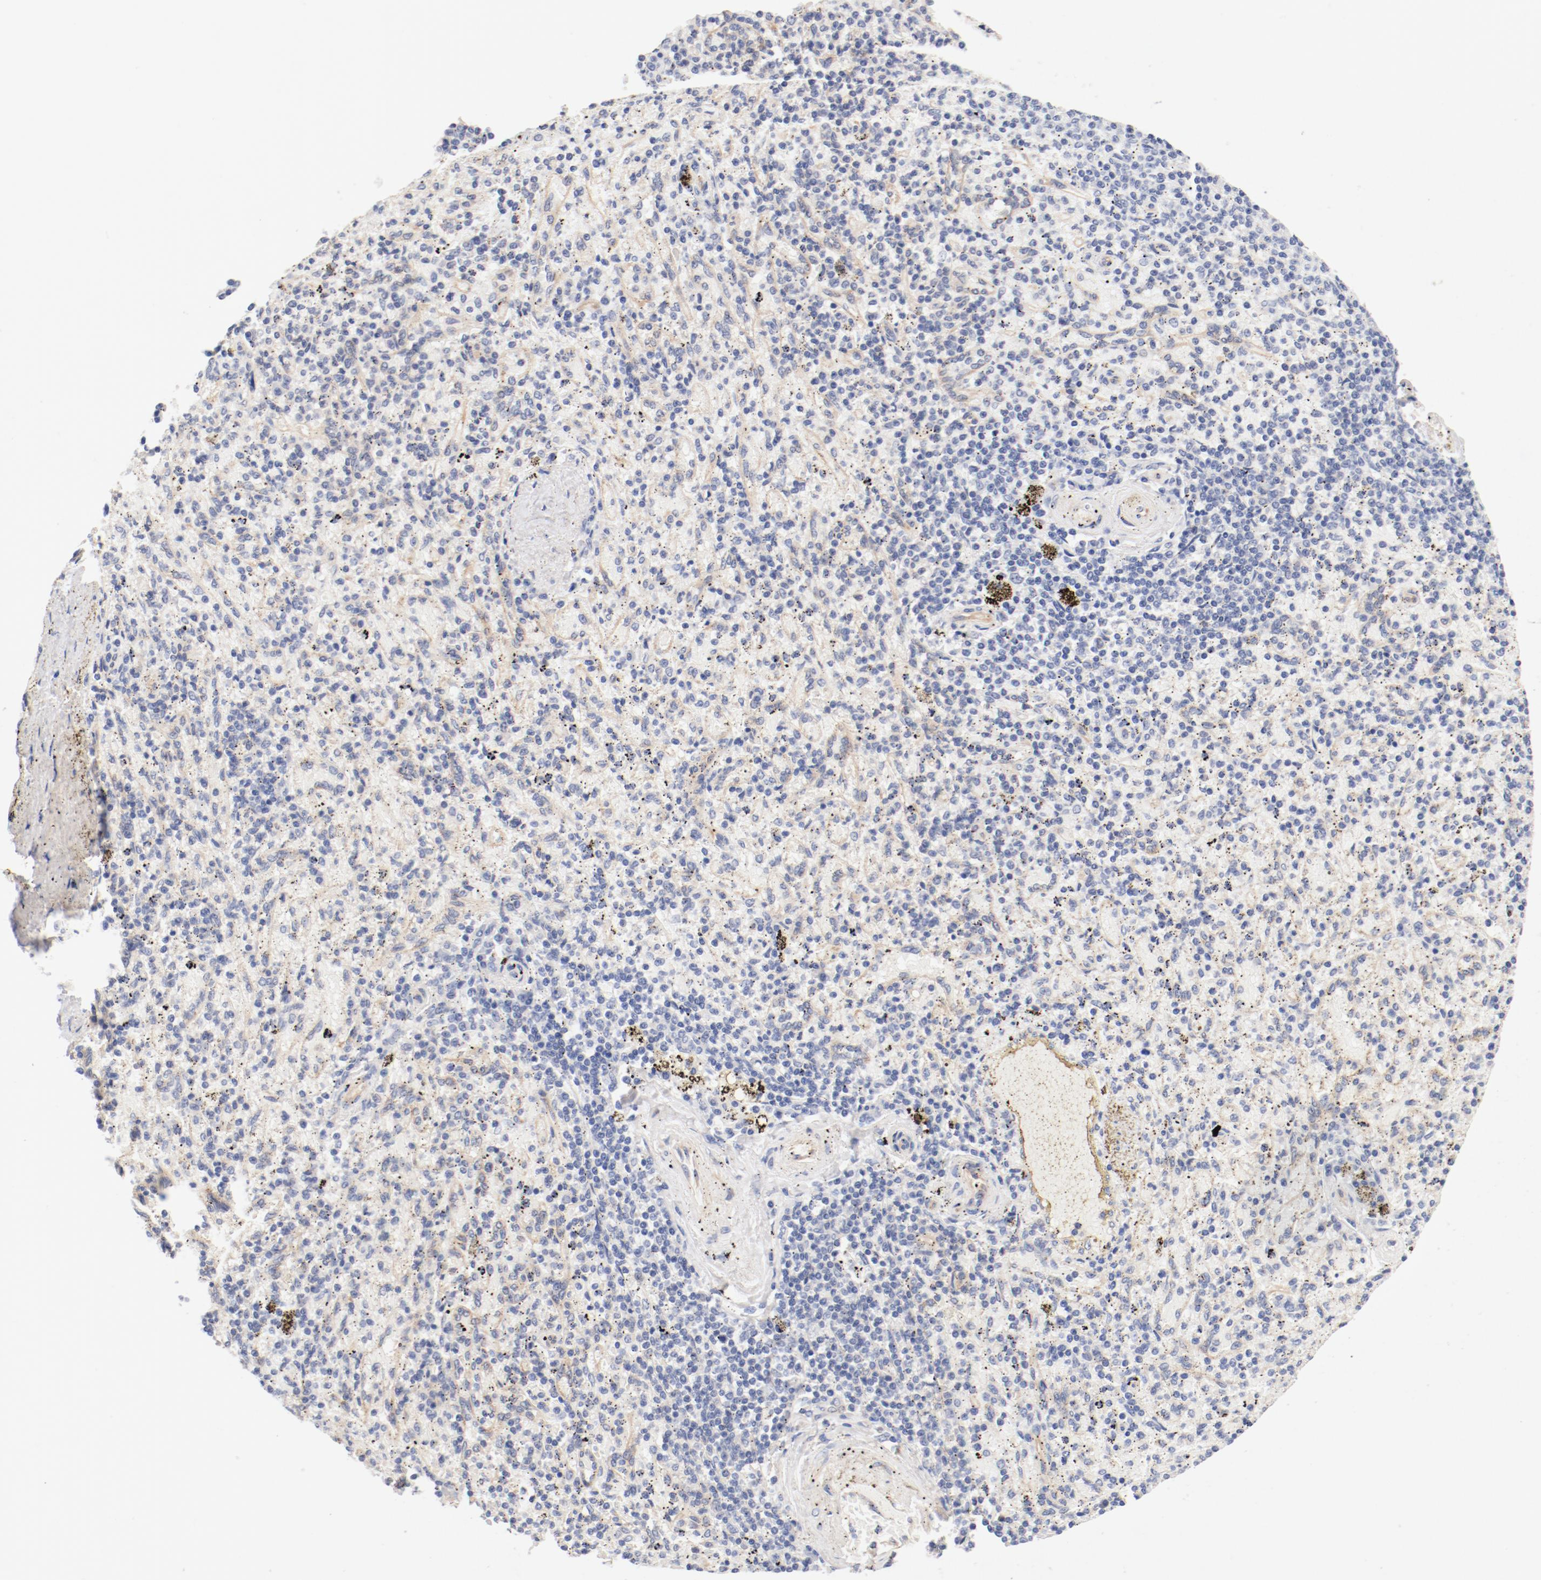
{"staining": {"intensity": "weak", "quantity": "25%-75%", "location": "cytoplasmic/membranous"}, "tissue": "spleen", "cell_type": "Cells in red pulp", "image_type": "normal", "snomed": [{"axis": "morphology", "description": "Normal tissue, NOS"}, {"axis": "topography", "description": "Spleen"}], "caption": "A photomicrograph showing weak cytoplasmic/membranous positivity in about 25%-75% of cells in red pulp in normal spleen, as visualized by brown immunohistochemical staining.", "gene": "DYNC1H1", "patient": {"sex": "female", "age": 43}}